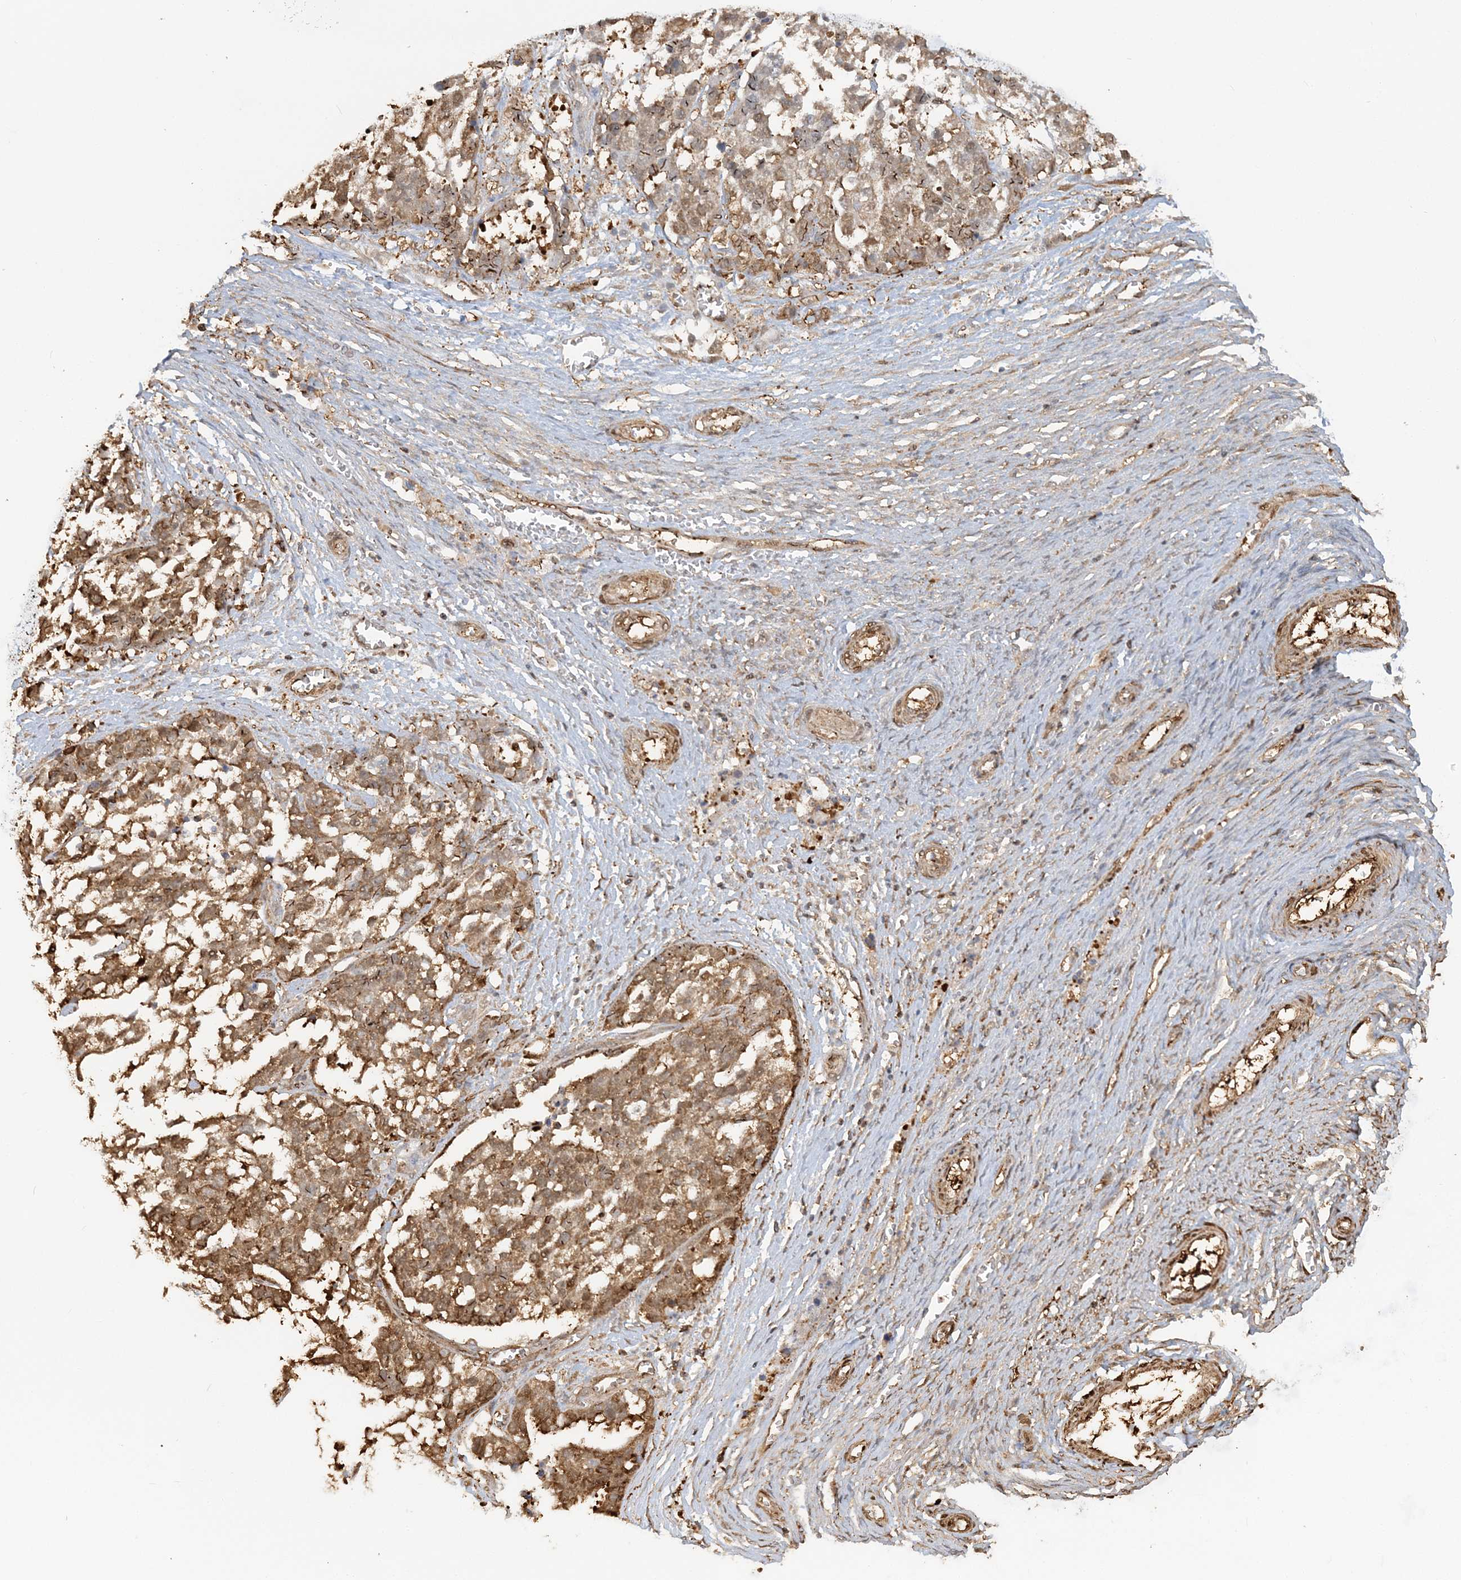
{"staining": {"intensity": "moderate", "quantity": ">75%", "location": "cytoplasmic/membranous"}, "tissue": "ovarian cancer", "cell_type": "Tumor cells", "image_type": "cancer", "snomed": [{"axis": "morphology", "description": "Cystadenocarcinoma, serous, NOS"}, {"axis": "topography", "description": "Ovary"}], "caption": "Tumor cells exhibit moderate cytoplasmic/membranous expression in approximately >75% of cells in serous cystadenocarcinoma (ovarian). The staining was performed using DAB (3,3'-diaminobenzidine) to visualize the protein expression in brown, while the nuclei were stained in blue with hematoxylin (Magnification: 20x).", "gene": "DSTN", "patient": {"sex": "female", "age": 44}}